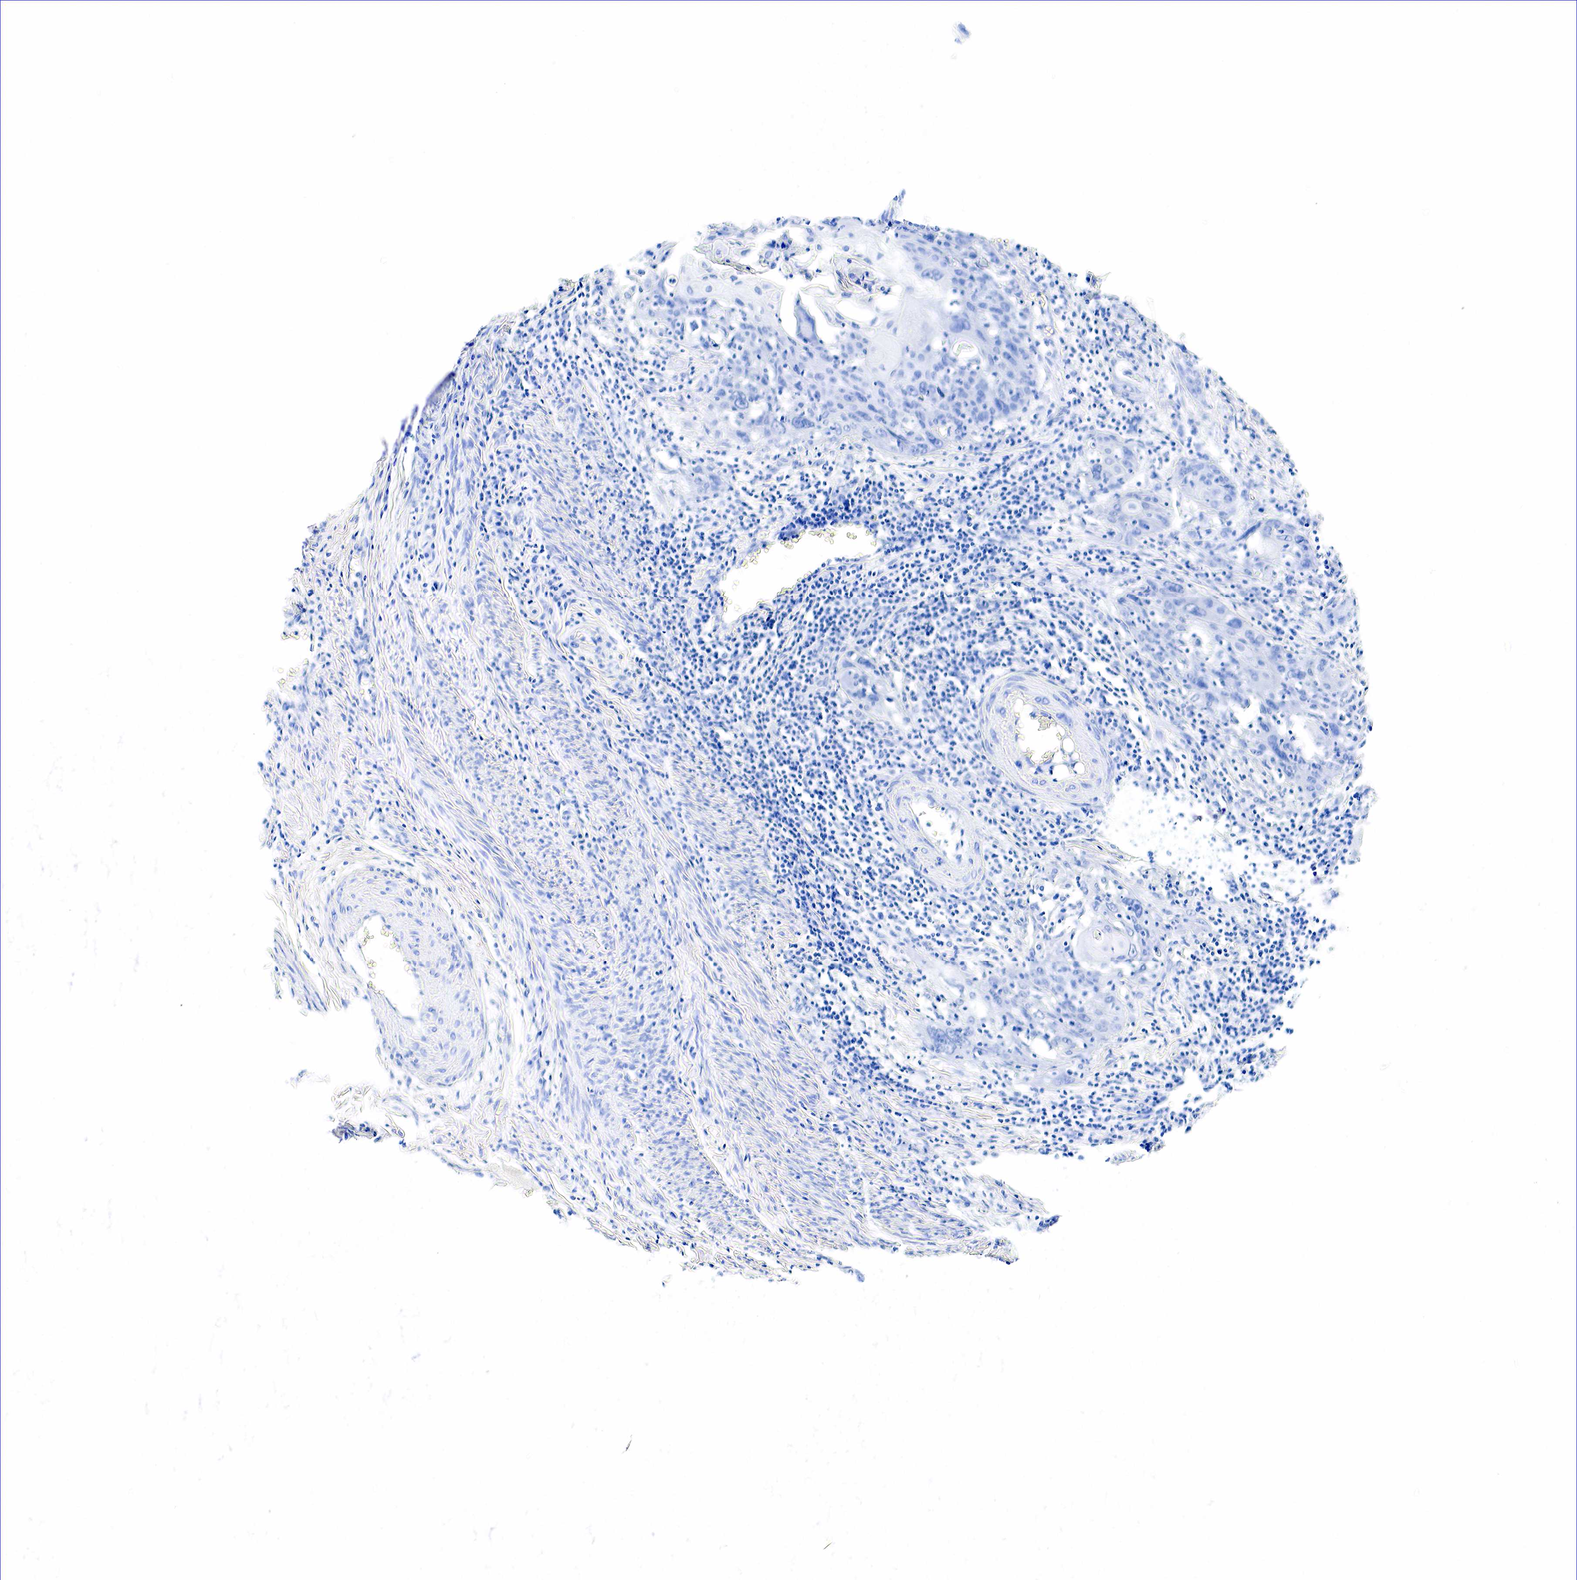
{"staining": {"intensity": "negative", "quantity": "none", "location": "none"}, "tissue": "cervical cancer", "cell_type": "Tumor cells", "image_type": "cancer", "snomed": [{"axis": "morphology", "description": "Squamous cell carcinoma, NOS"}, {"axis": "topography", "description": "Cervix"}], "caption": "The micrograph displays no staining of tumor cells in cervical cancer.", "gene": "GAST", "patient": {"sex": "female", "age": 54}}